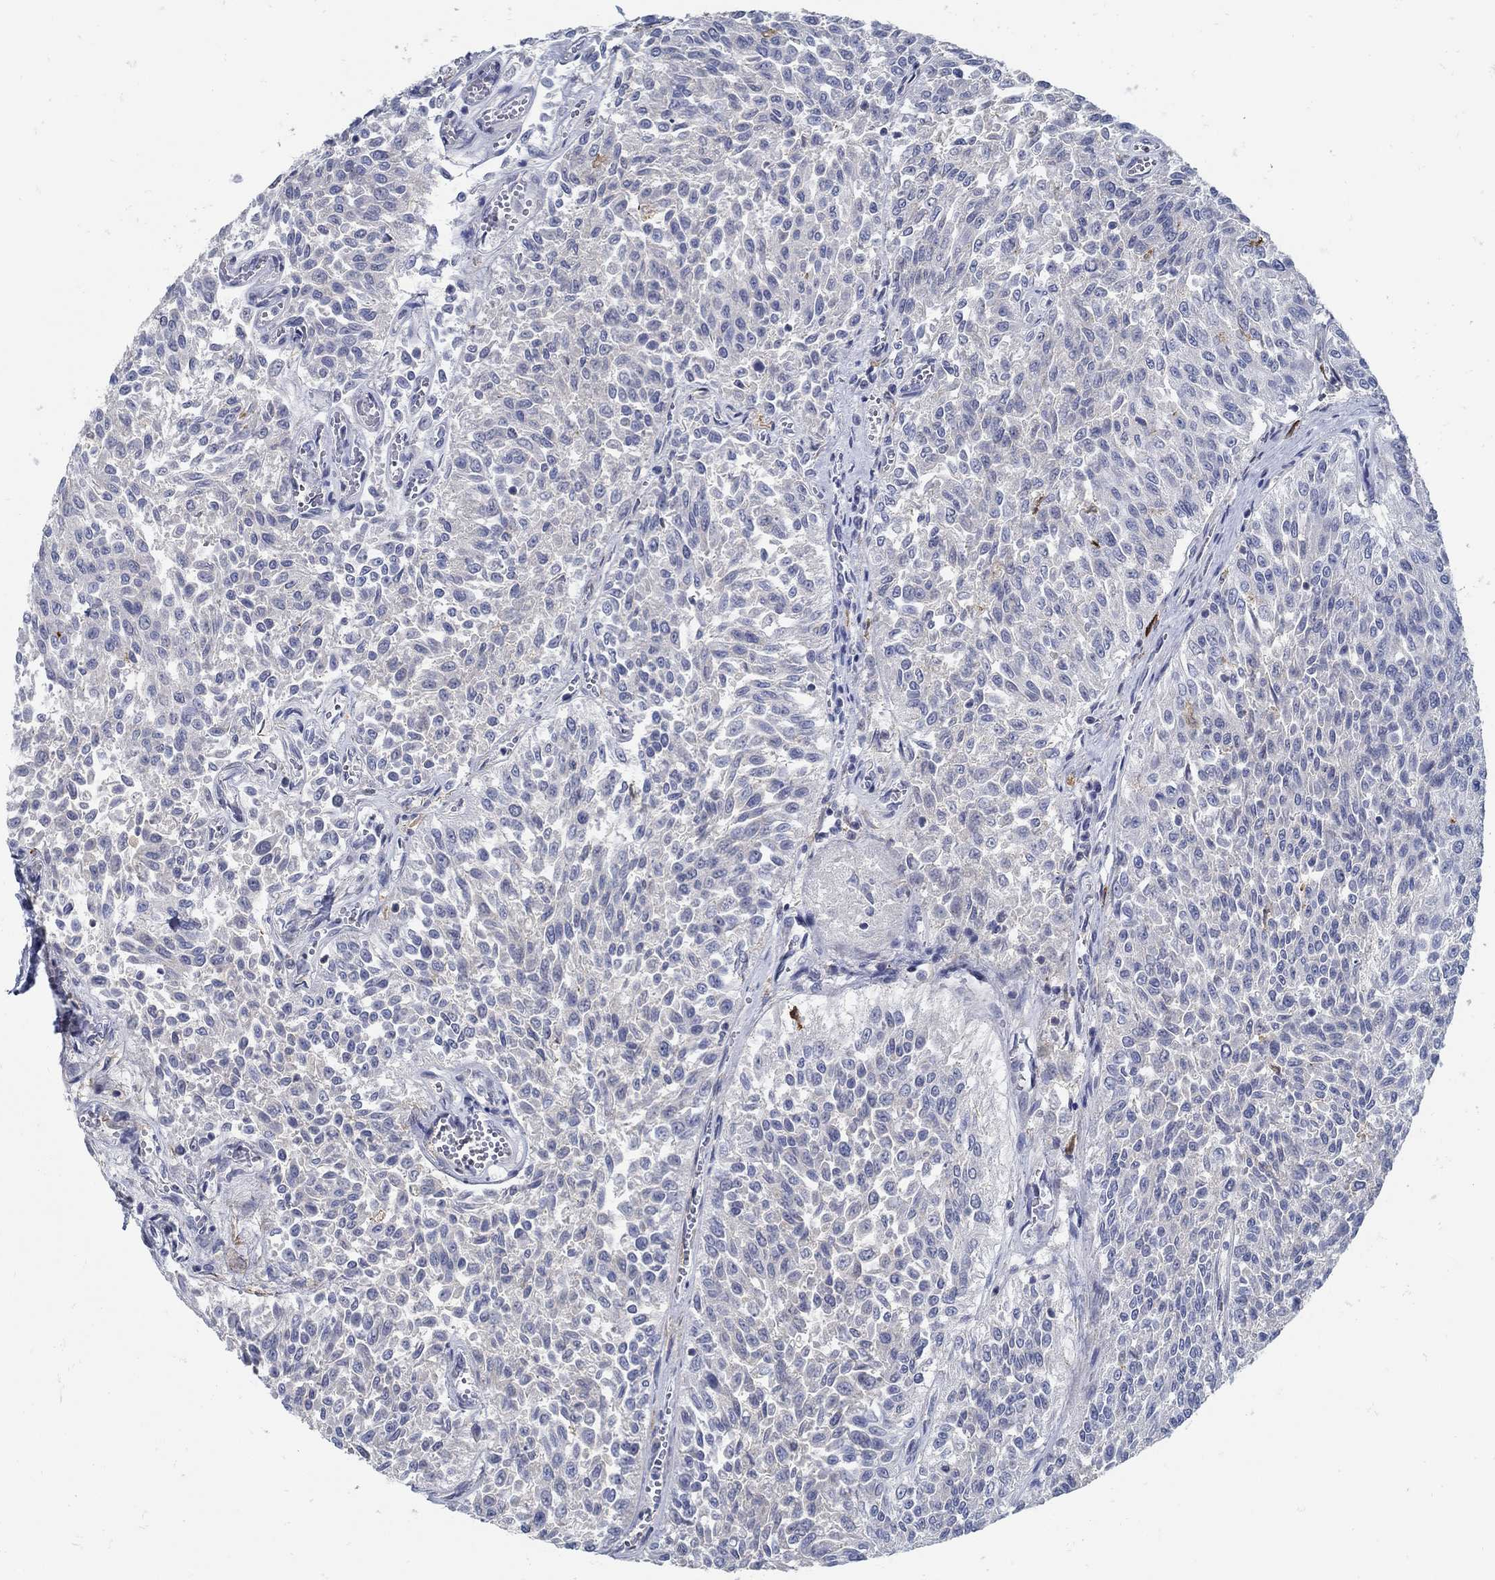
{"staining": {"intensity": "negative", "quantity": "none", "location": "none"}, "tissue": "urothelial cancer", "cell_type": "Tumor cells", "image_type": "cancer", "snomed": [{"axis": "morphology", "description": "Urothelial carcinoma, Low grade"}, {"axis": "topography", "description": "Urinary bladder"}], "caption": "This is a photomicrograph of IHC staining of urothelial cancer, which shows no positivity in tumor cells.", "gene": "ZFAND4", "patient": {"sex": "male", "age": 78}}